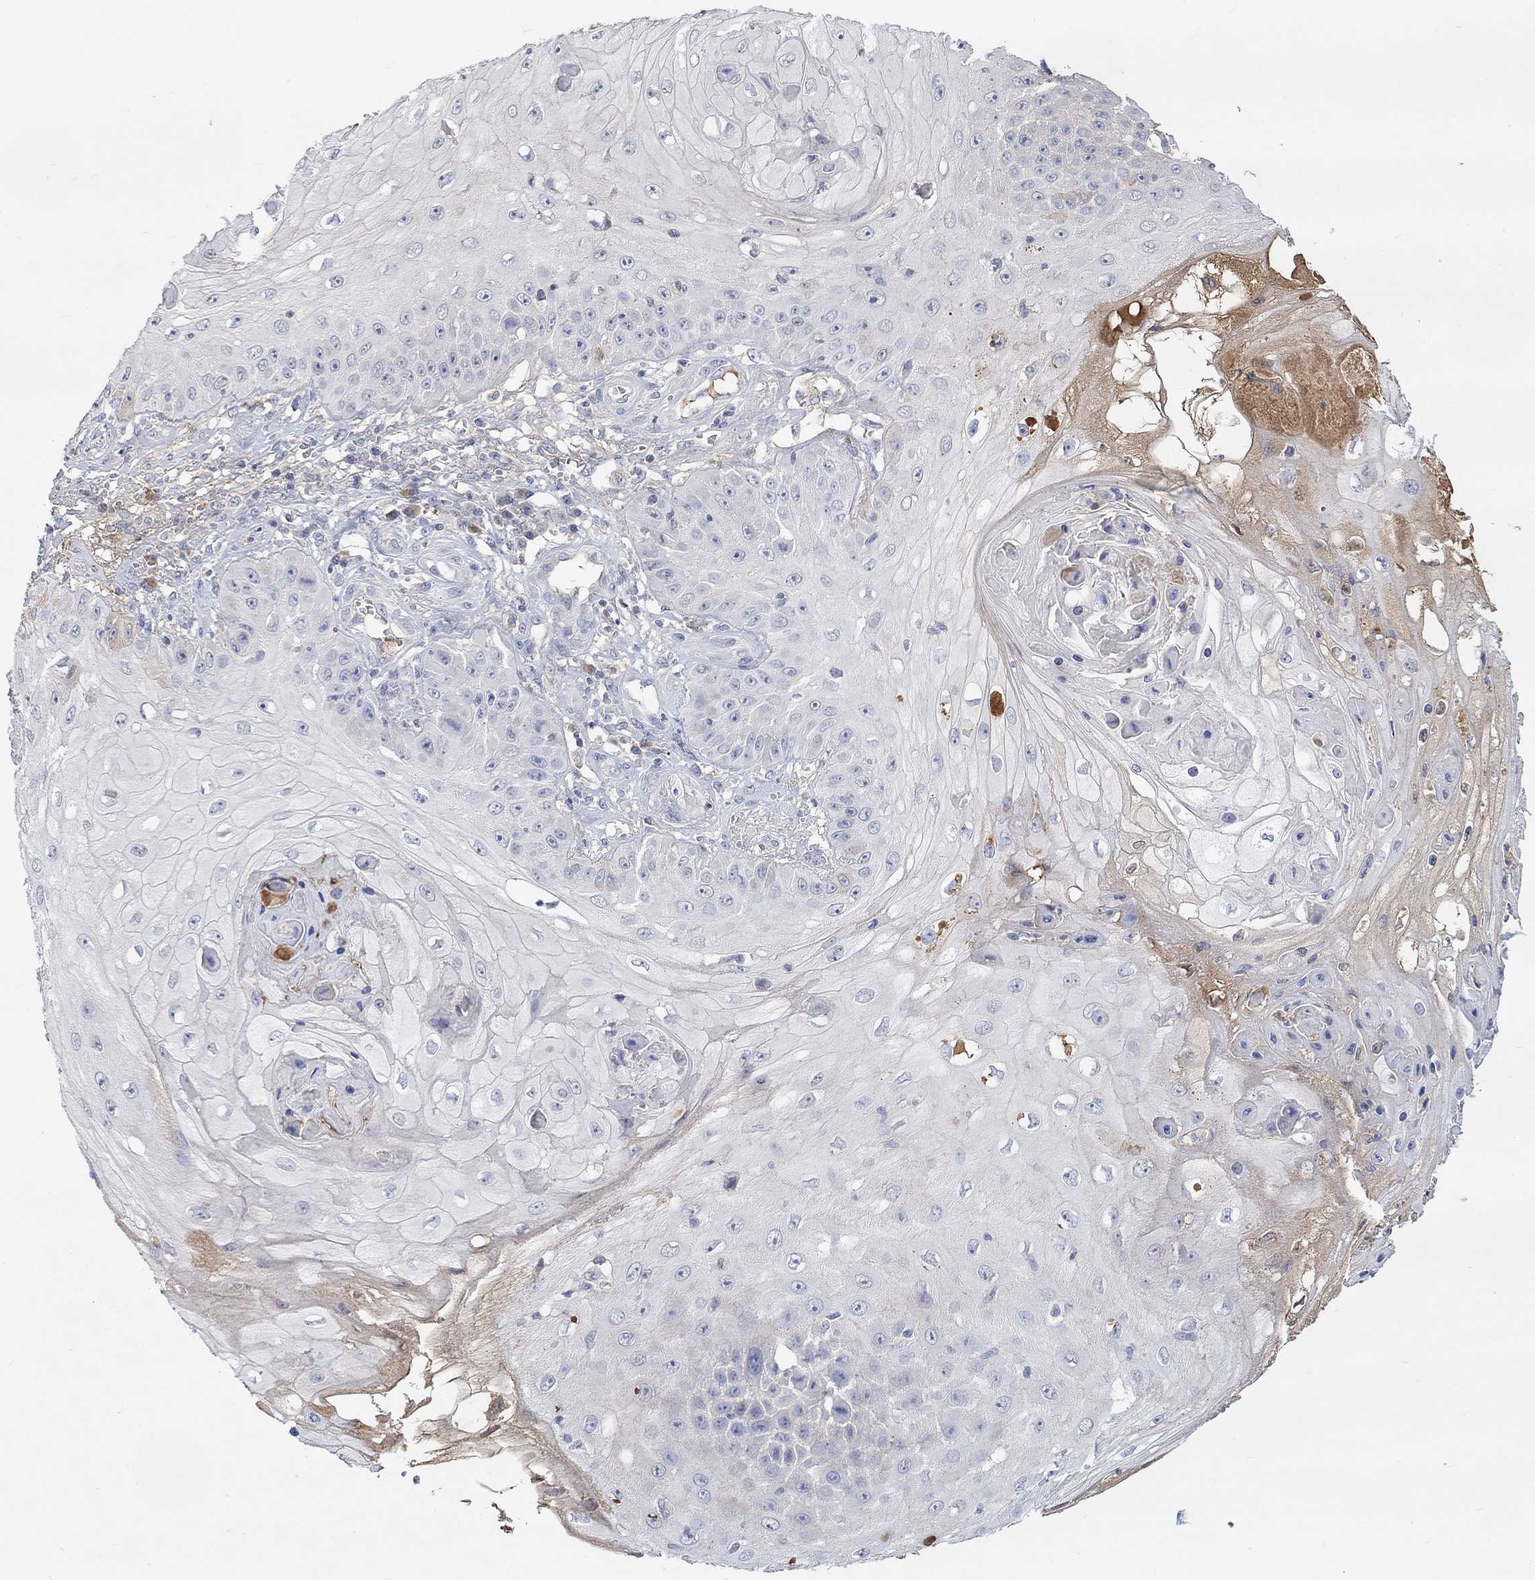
{"staining": {"intensity": "negative", "quantity": "none", "location": "none"}, "tissue": "skin cancer", "cell_type": "Tumor cells", "image_type": "cancer", "snomed": [{"axis": "morphology", "description": "Squamous cell carcinoma, NOS"}, {"axis": "topography", "description": "Skin"}], "caption": "Immunohistochemistry of human skin squamous cell carcinoma shows no staining in tumor cells.", "gene": "MSTN", "patient": {"sex": "male", "age": 70}}